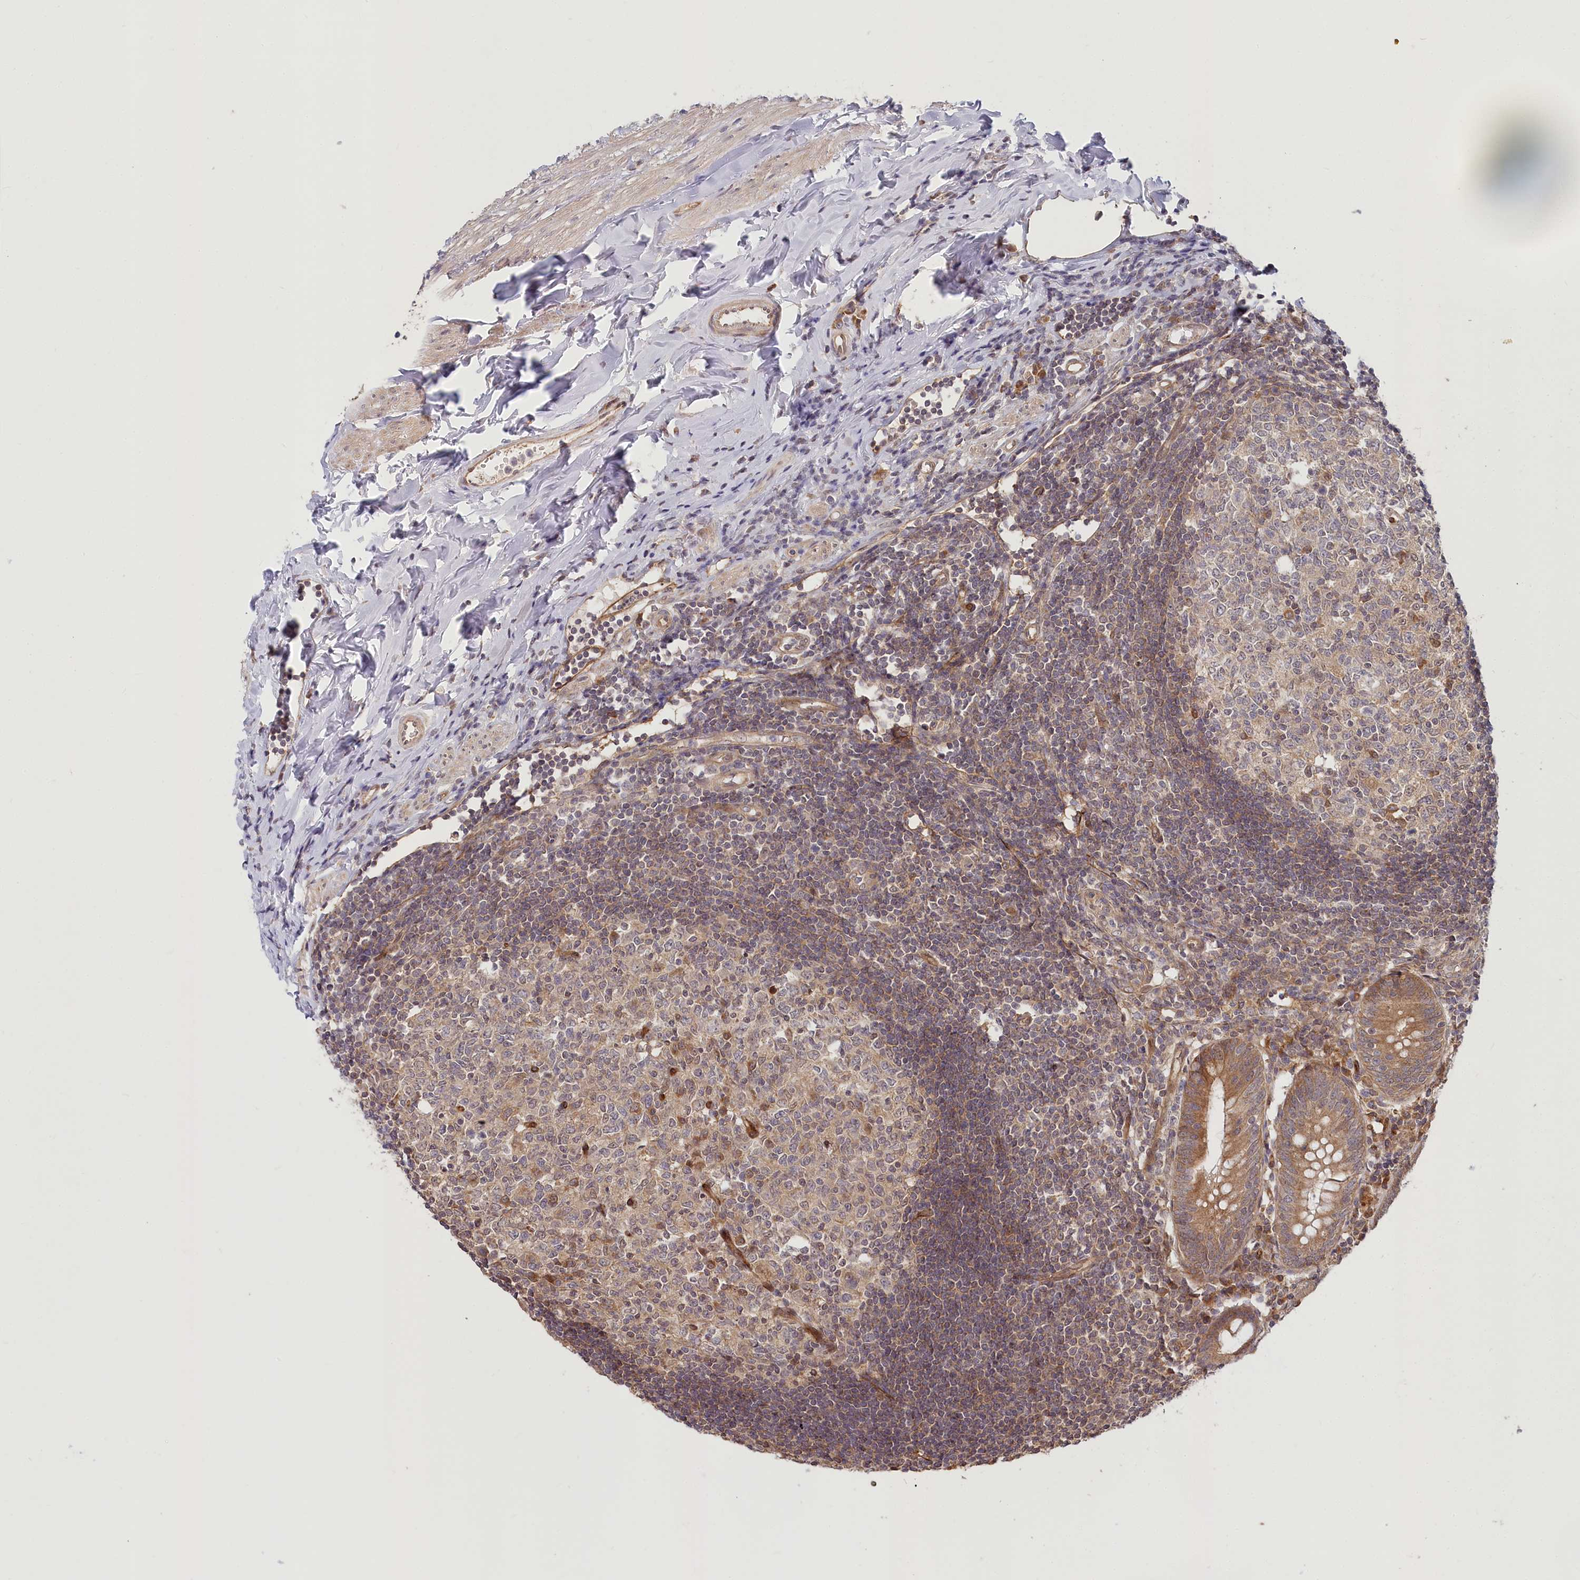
{"staining": {"intensity": "moderate", "quantity": ">75%", "location": "cytoplasmic/membranous"}, "tissue": "appendix", "cell_type": "Glandular cells", "image_type": "normal", "snomed": [{"axis": "morphology", "description": "Normal tissue, NOS"}, {"axis": "topography", "description": "Appendix"}], "caption": "High-power microscopy captured an immunohistochemistry (IHC) image of unremarkable appendix, revealing moderate cytoplasmic/membranous positivity in about >75% of glandular cells. (Stains: DAB in brown, nuclei in blue, Microscopy: brightfield microscopy at high magnification).", "gene": "CEP70", "patient": {"sex": "female", "age": 54}}